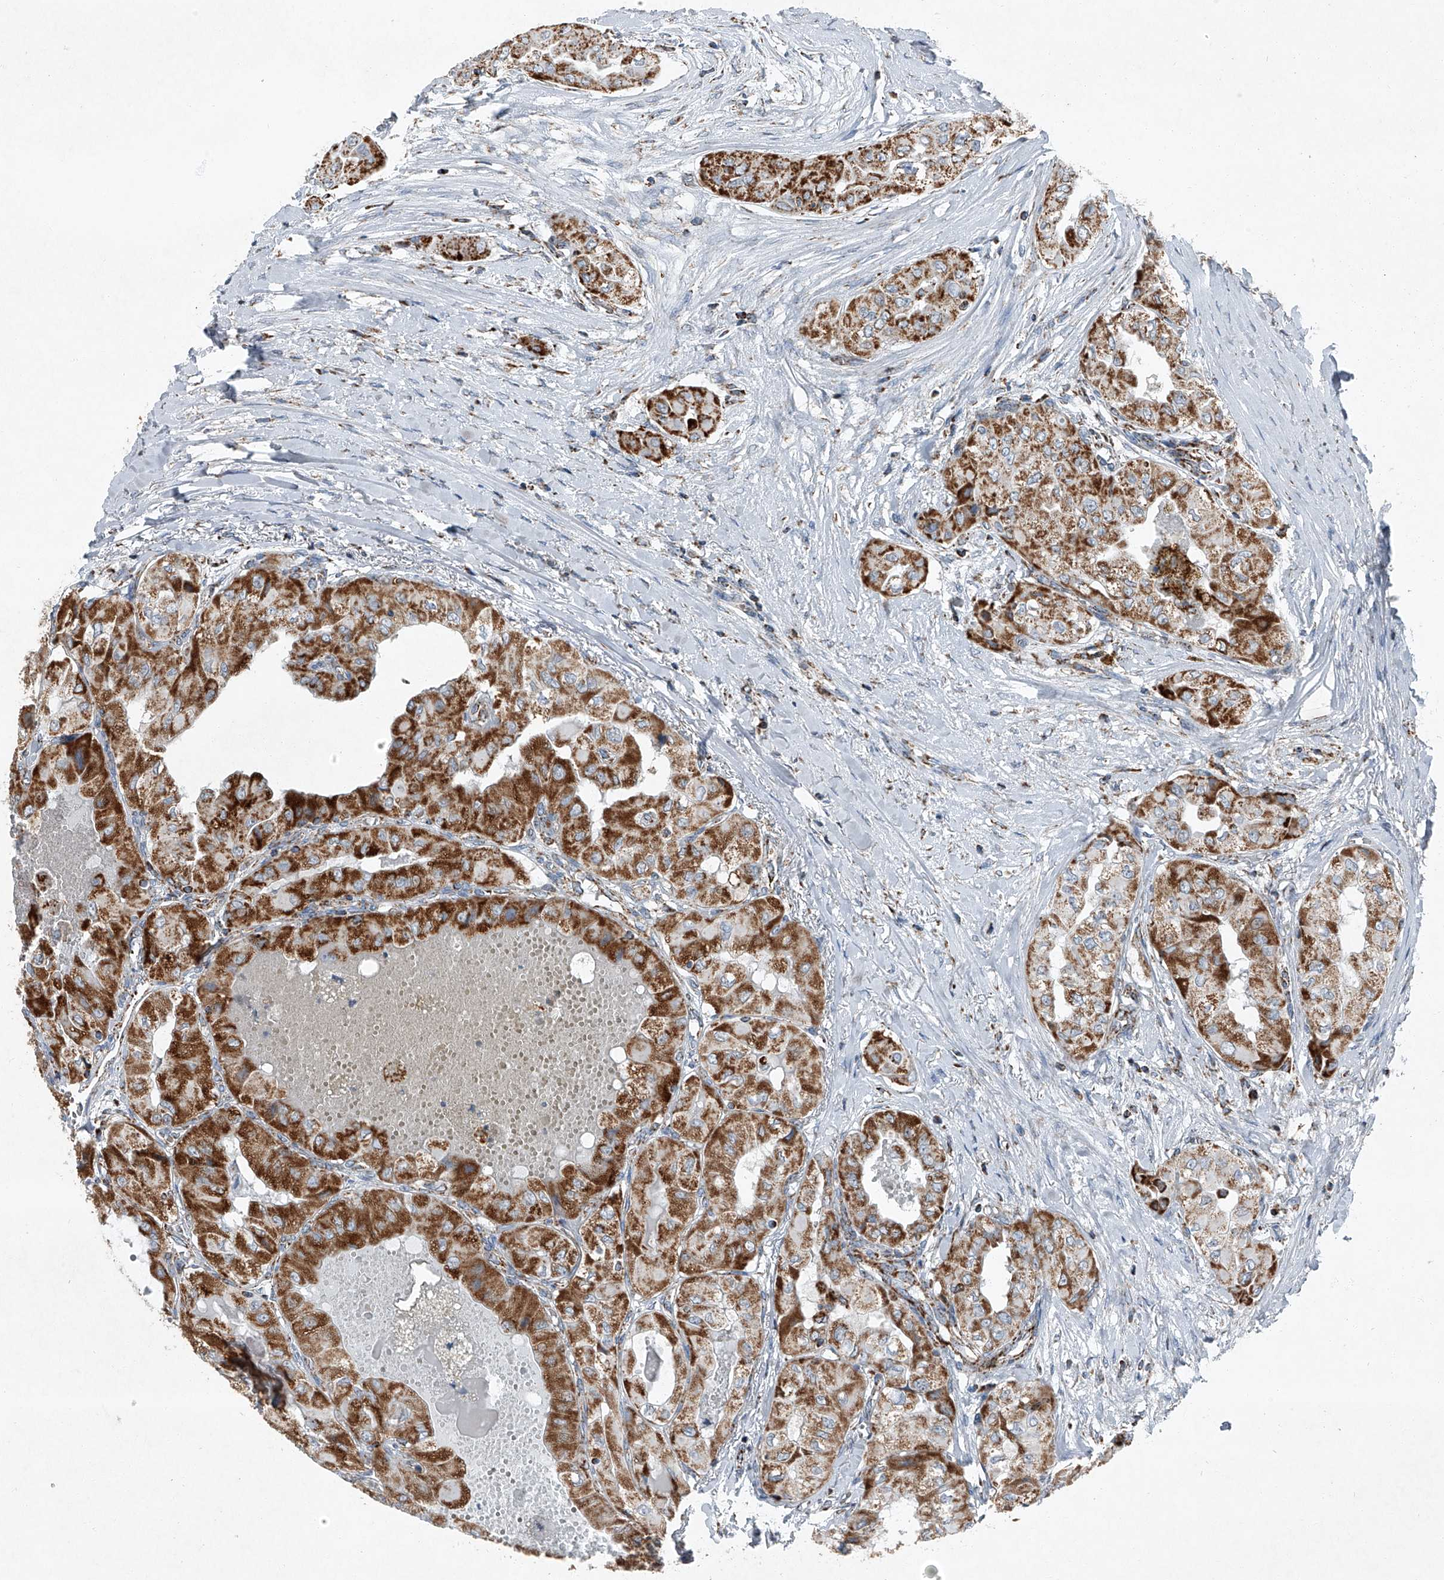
{"staining": {"intensity": "strong", "quantity": ">75%", "location": "cytoplasmic/membranous"}, "tissue": "thyroid cancer", "cell_type": "Tumor cells", "image_type": "cancer", "snomed": [{"axis": "morphology", "description": "Papillary adenocarcinoma, NOS"}, {"axis": "topography", "description": "Thyroid gland"}], "caption": "Immunohistochemistry histopathology image of human papillary adenocarcinoma (thyroid) stained for a protein (brown), which displays high levels of strong cytoplasmic/membranous positivity in approximately >75% of tumor cells.", "gene": "CHRNA7", "patient": {"sex": "female", "age": 59}}